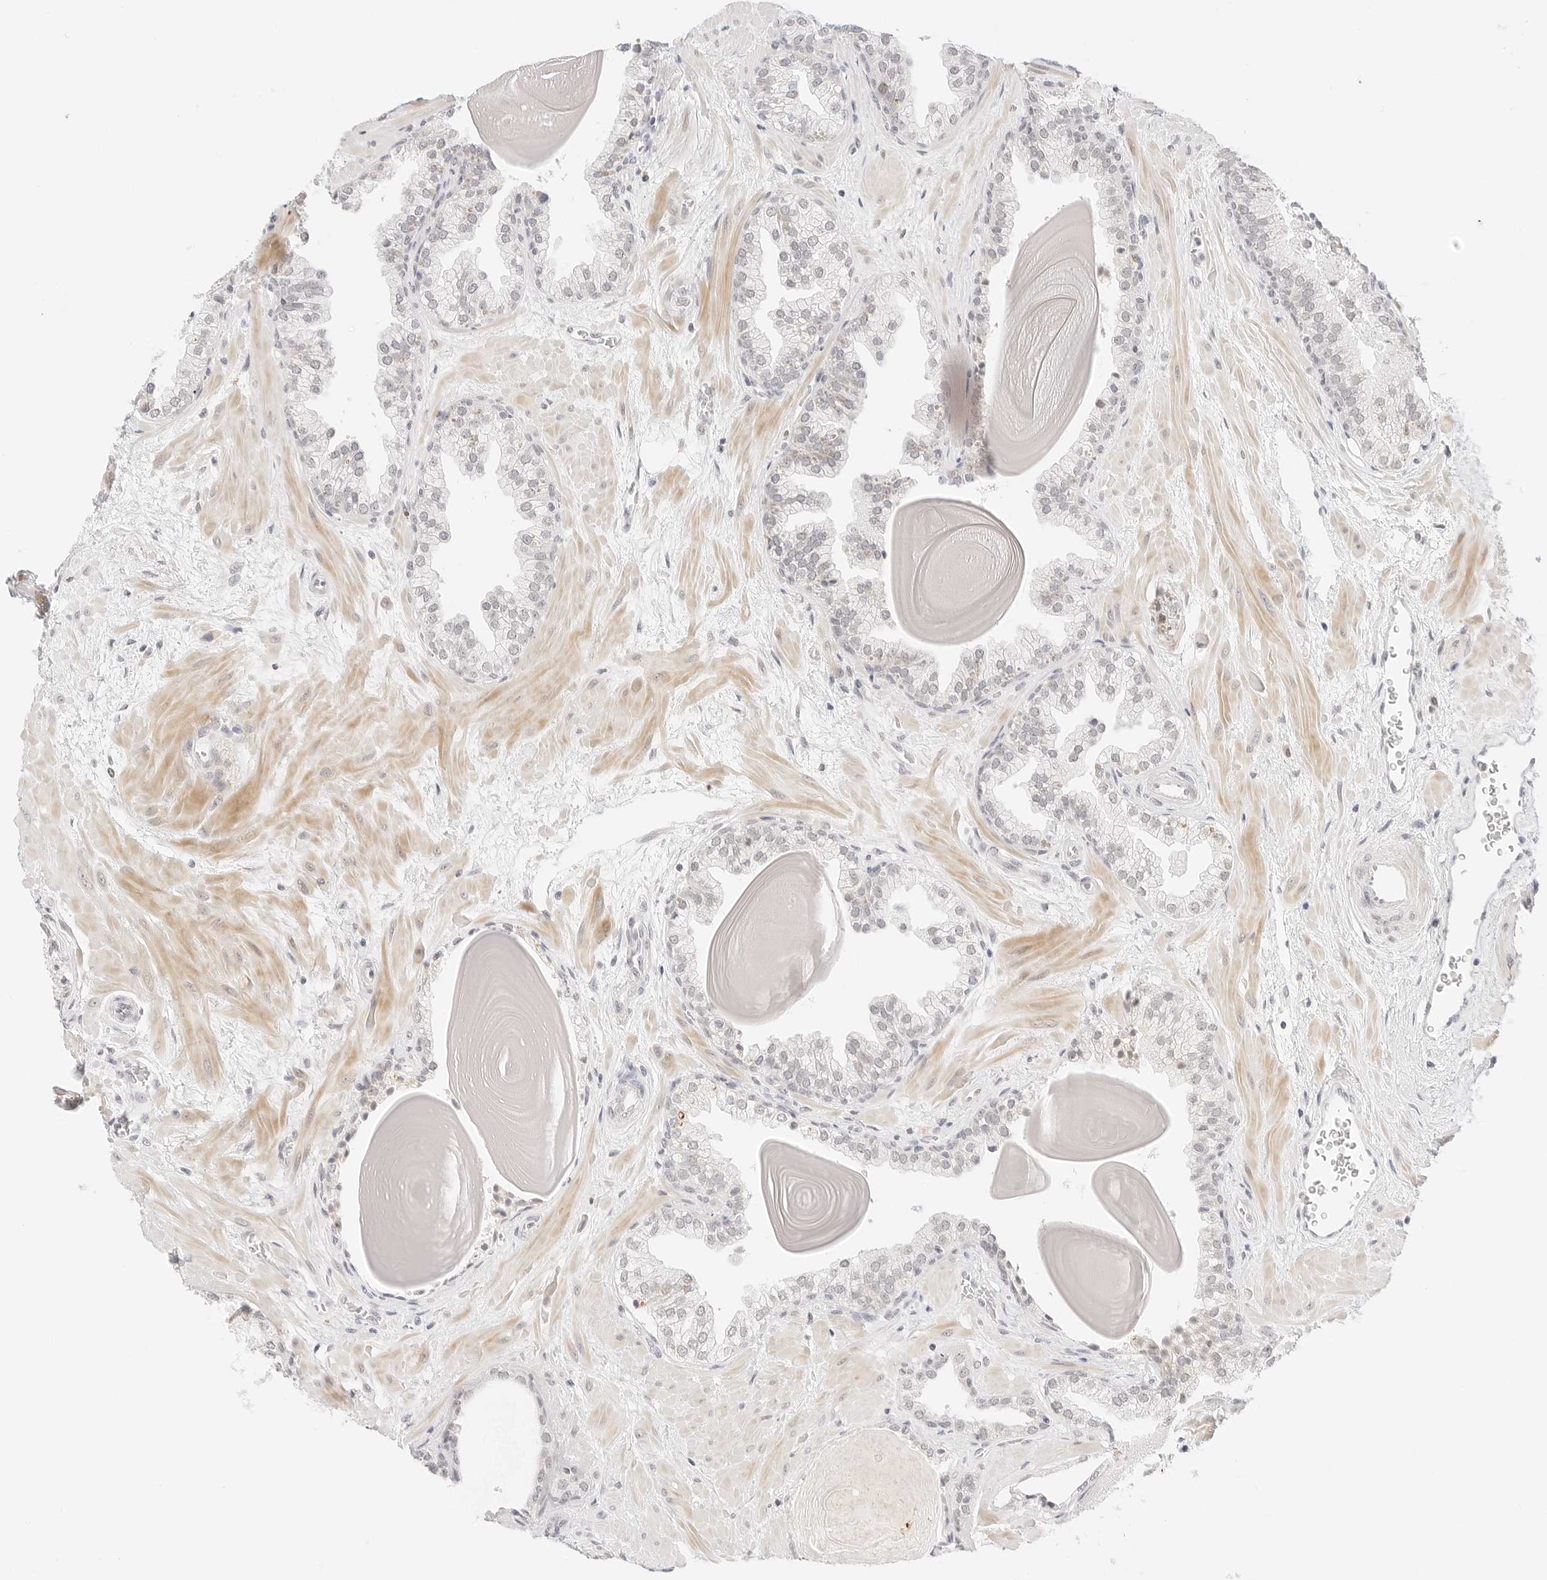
{"staining": {"intensity": "negative", "quantity": "none", "location": "none"}, "tissue": "prostate", "cell_type": "Glandular cells", "image_type": "normal", "snomed": [{"axis": "morphology", "description": "Normal tissue, NOS"}, {"axis": "topography", "description": "Prostate"}], "caption": "Prostate stained for a protein using IHC shows no staining glandular cells.", "gene": "XKR4", "patient": {"sex": "male", "age": 48}}